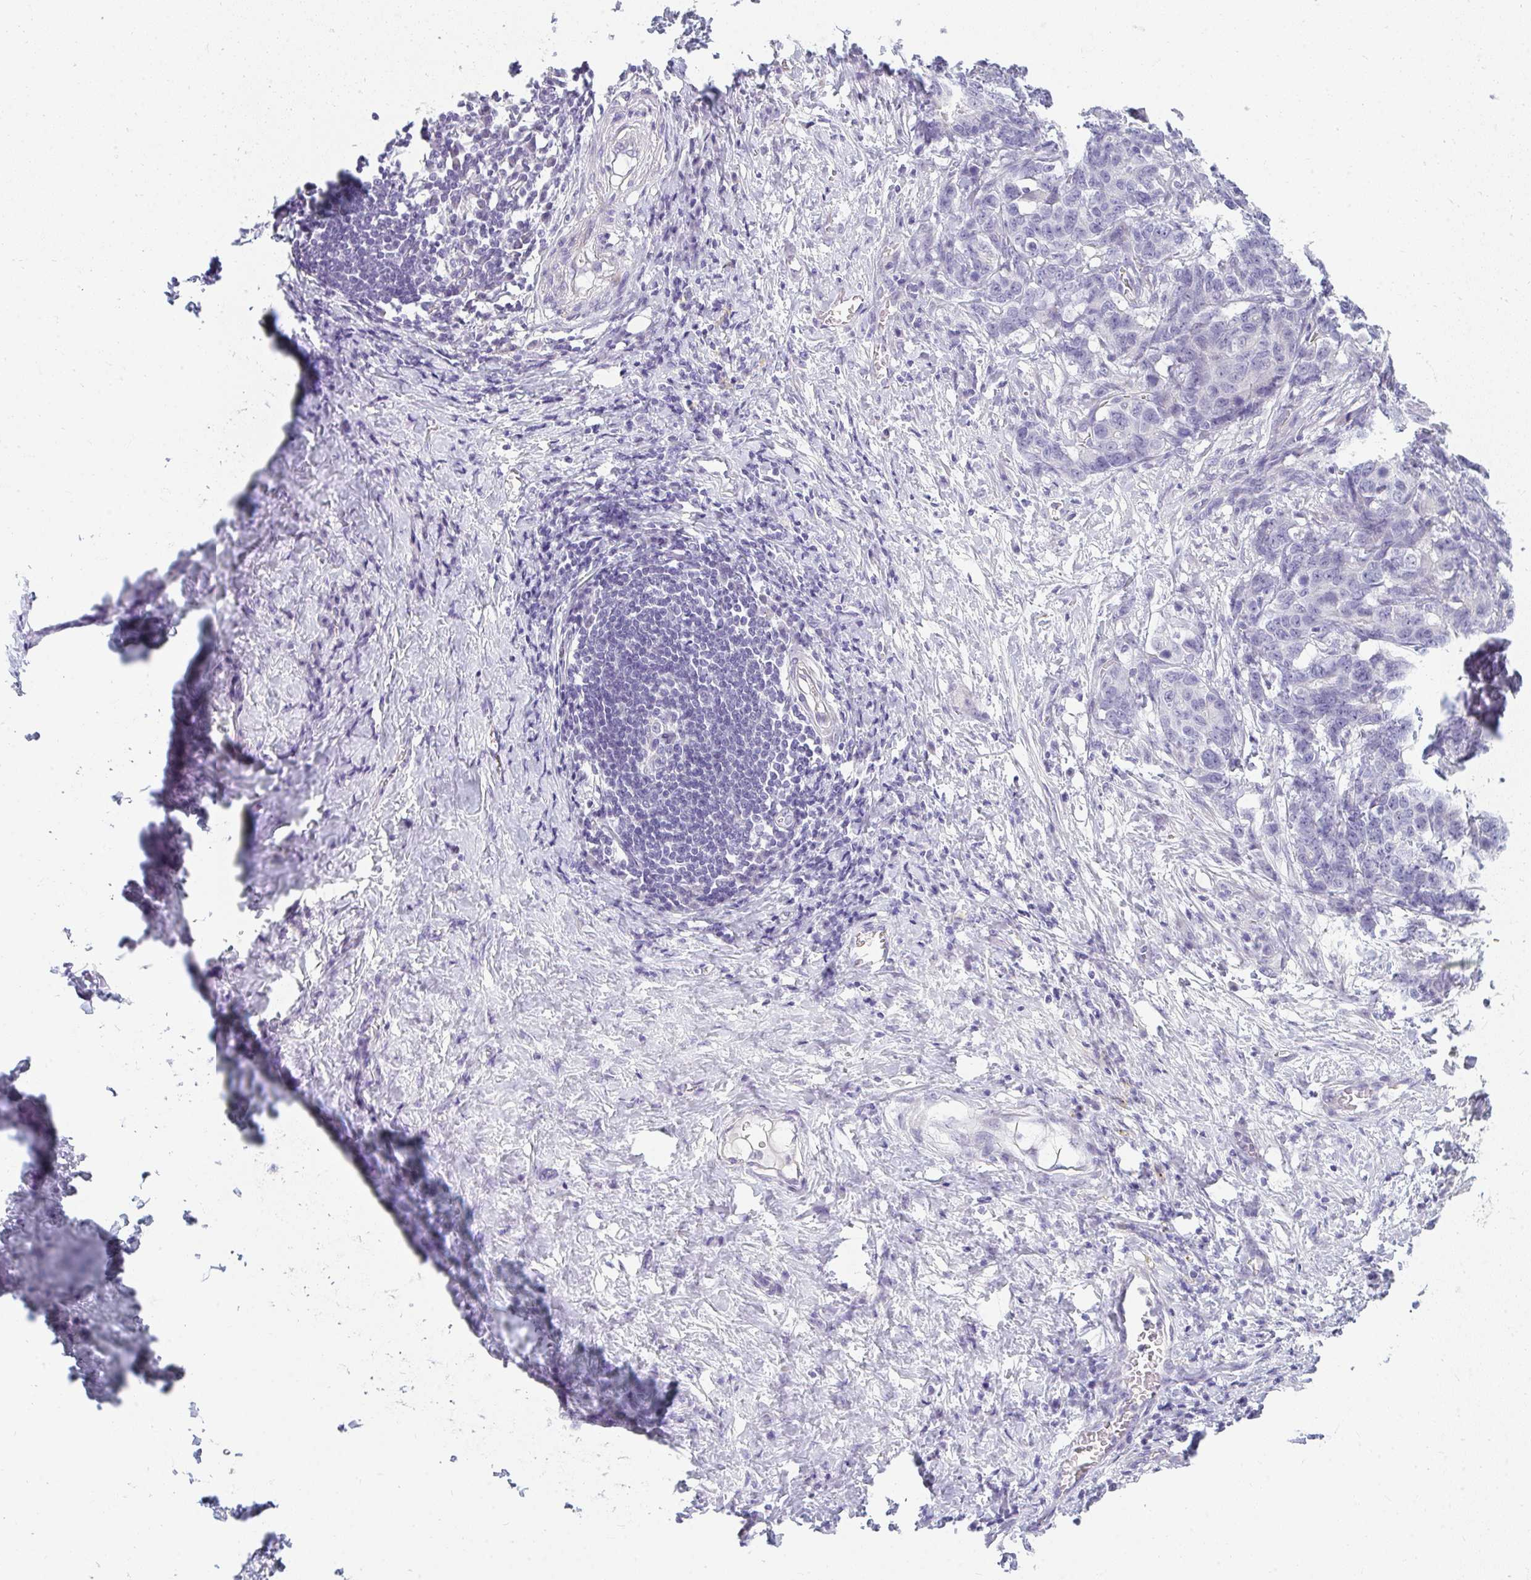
{"staining": {"intensity": "negative", "quantity": "none", "location": "none"}, "tissue": "stomach cancer", "cell_type": "Tumor cells", "image_type": "cancer", "snomed": [{"axis": "morphology", "description": "Normal tissue, NOS"}, {"axis": "morphology", "description": "Adenocarcinoma, NOS"}, {"axis": "topography", "description": "Stomach"}], "caption": "Immunohistochemistry (IHC) image of human stomach cancer (adenocarcinoma) stained for a protein (brown), which displays no staining in tumor cells.", "gene": "PPP1R3G", "patient": {"sex": "female", "age": 64}}